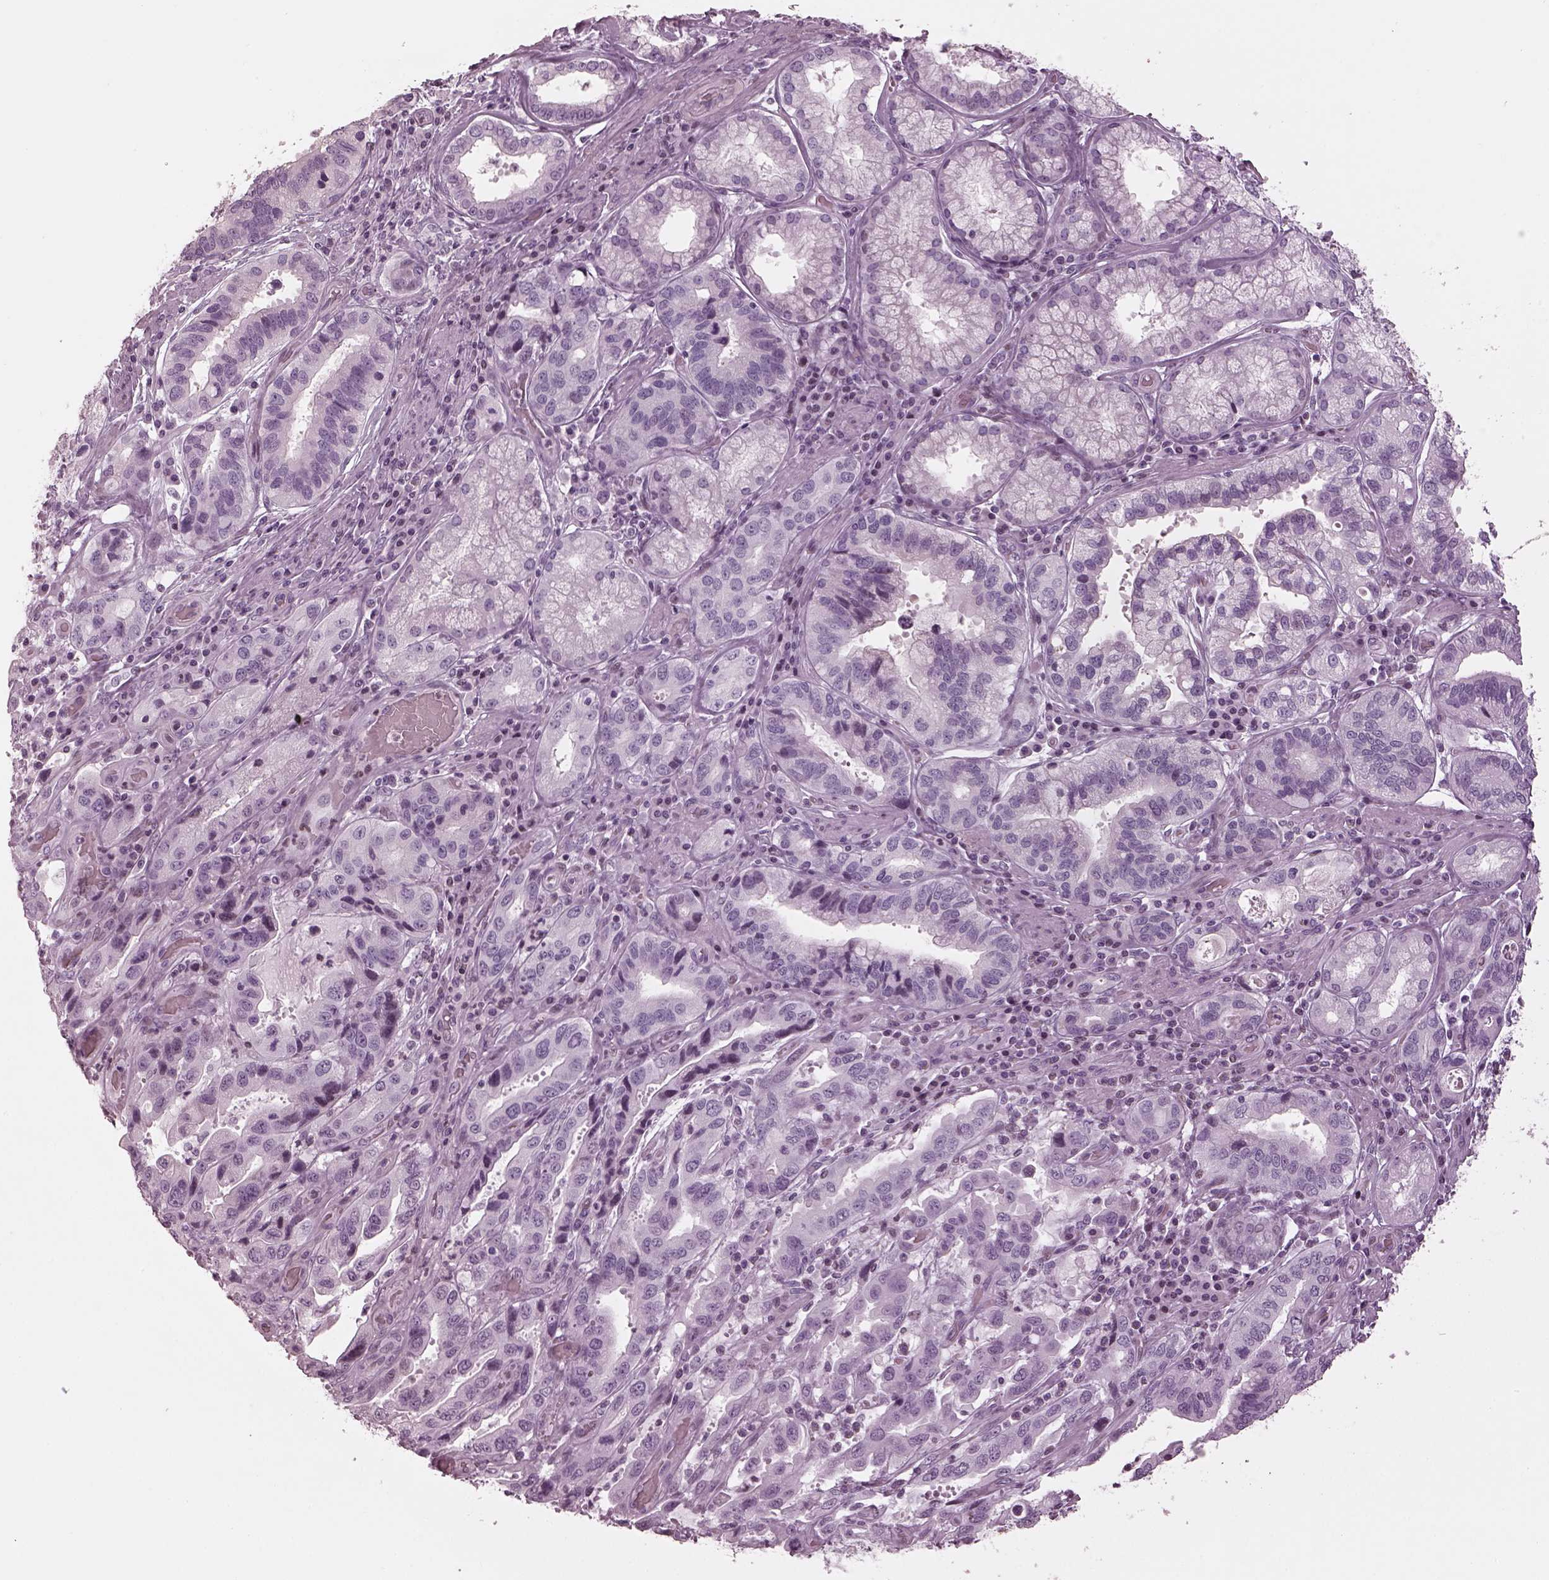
{"staining": {"intensity": "negative", "quantity": "none", "location": "none"}, "tissue": "stomach cancer", "cell_type": "Tumor cells", "image_type": "cancer", "snomed": [{"axis": "morphology", "description": "Adenocarcinoma, NOS"}, {"axis": "topography", "description": "Stomach, lower"}], "caption": "High power microscopy micrograph of an immunohistochemistry (IHC) photomicrograph of adenocarcinoma (stomach), revealing no significant positivity in tumor cells.", "gene": "OPN4", "patient": {"sex": "female", "age": 76}}